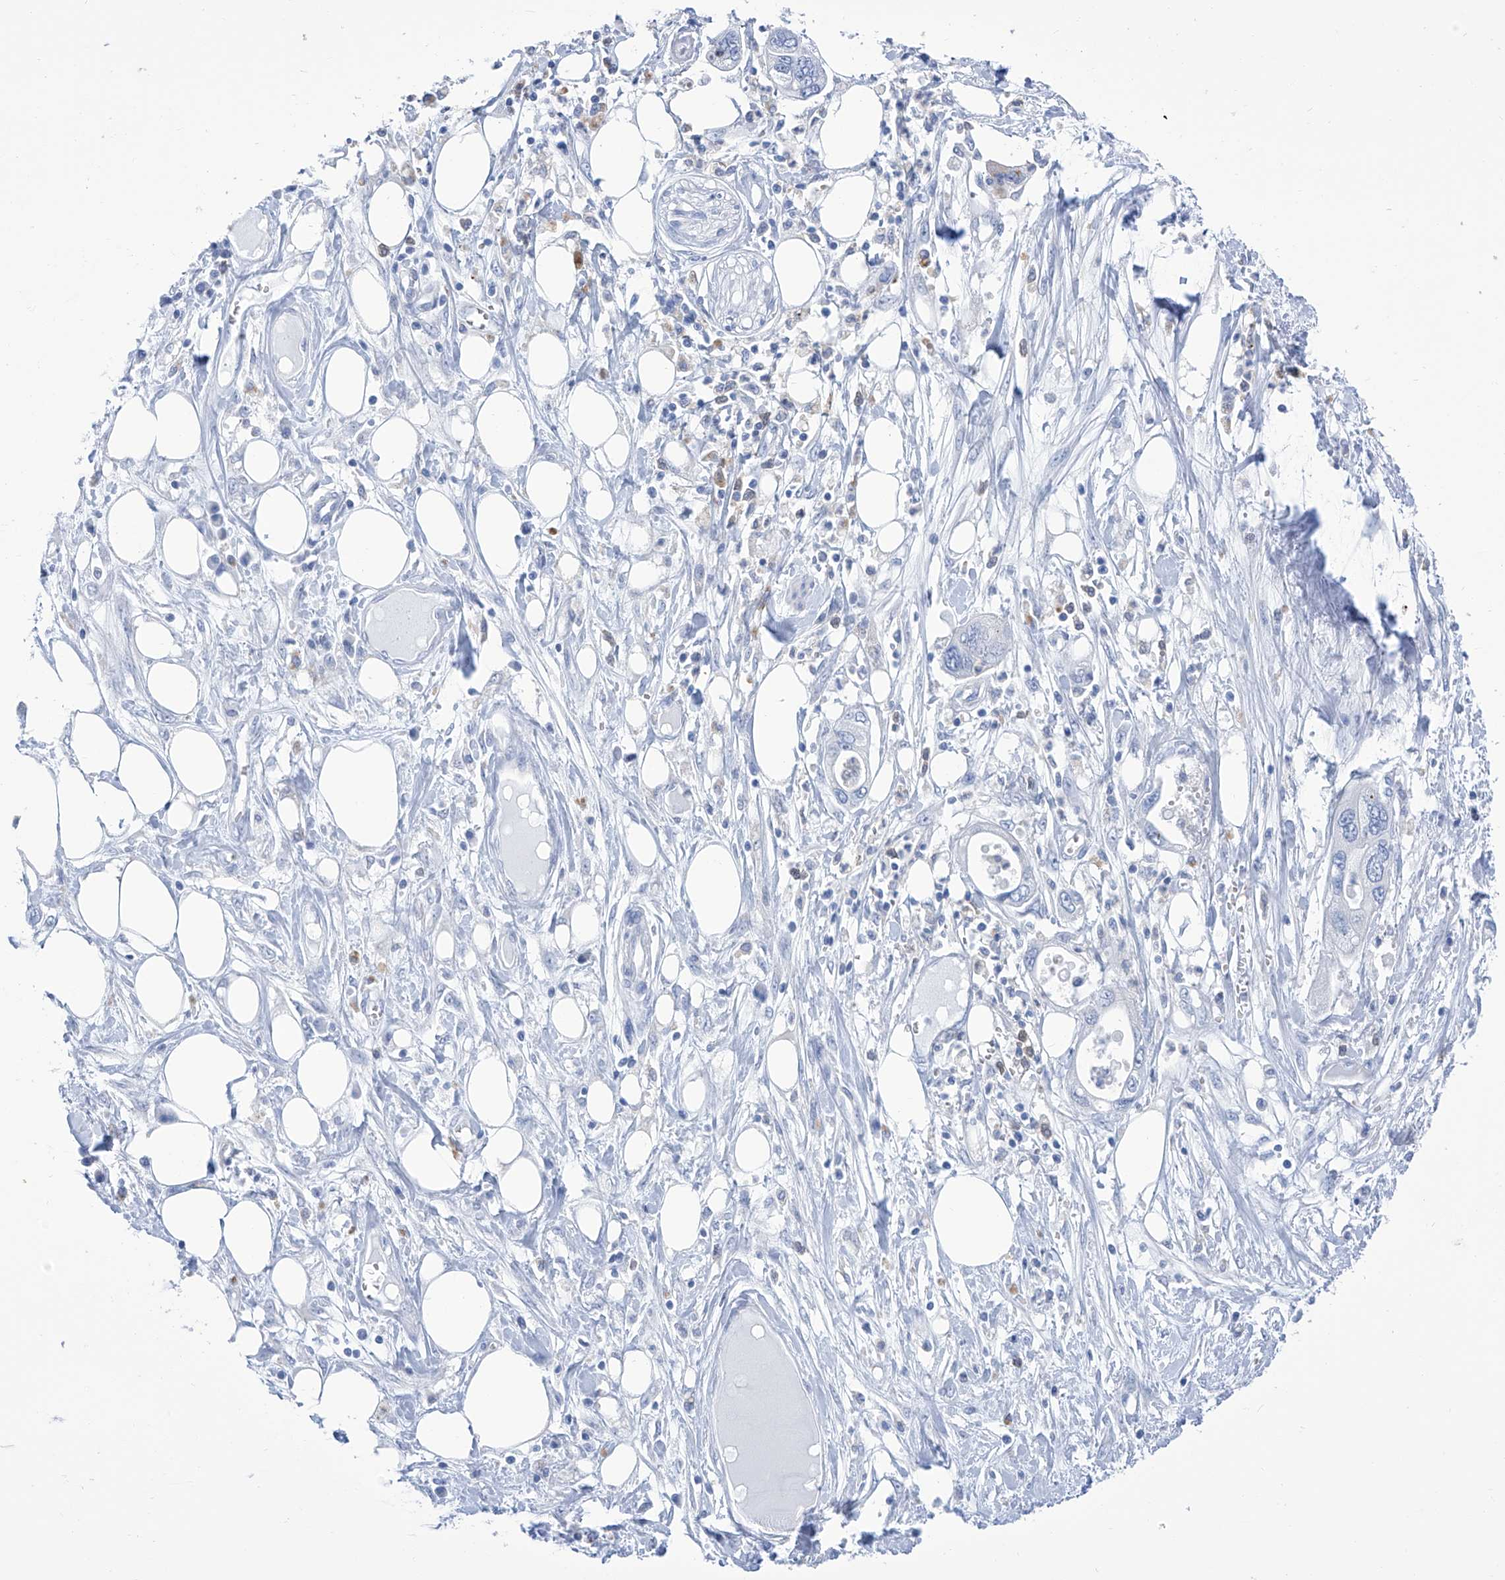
{"staining": {"intensity": "negative", "quantity": "none", "location": "none"}, "tissue": "pancreatic cancer", "cell_type": "Tumor cells", "image_type": "cancer", "snomed": [{"axis": "morphology", "description": "Adenocarcinoma, NOS"}, {"axis": "topography", "description": "Pancreas"}], "caption": "Tumor cells show no significant staining in adenocarcinoma (pancreatic). The staining is performed using DAB brown chromogen with nuclei counter-stained in using hematoxylin.", "gene": "IMPA2", "patient": {"sex": "male", "age": 68}}